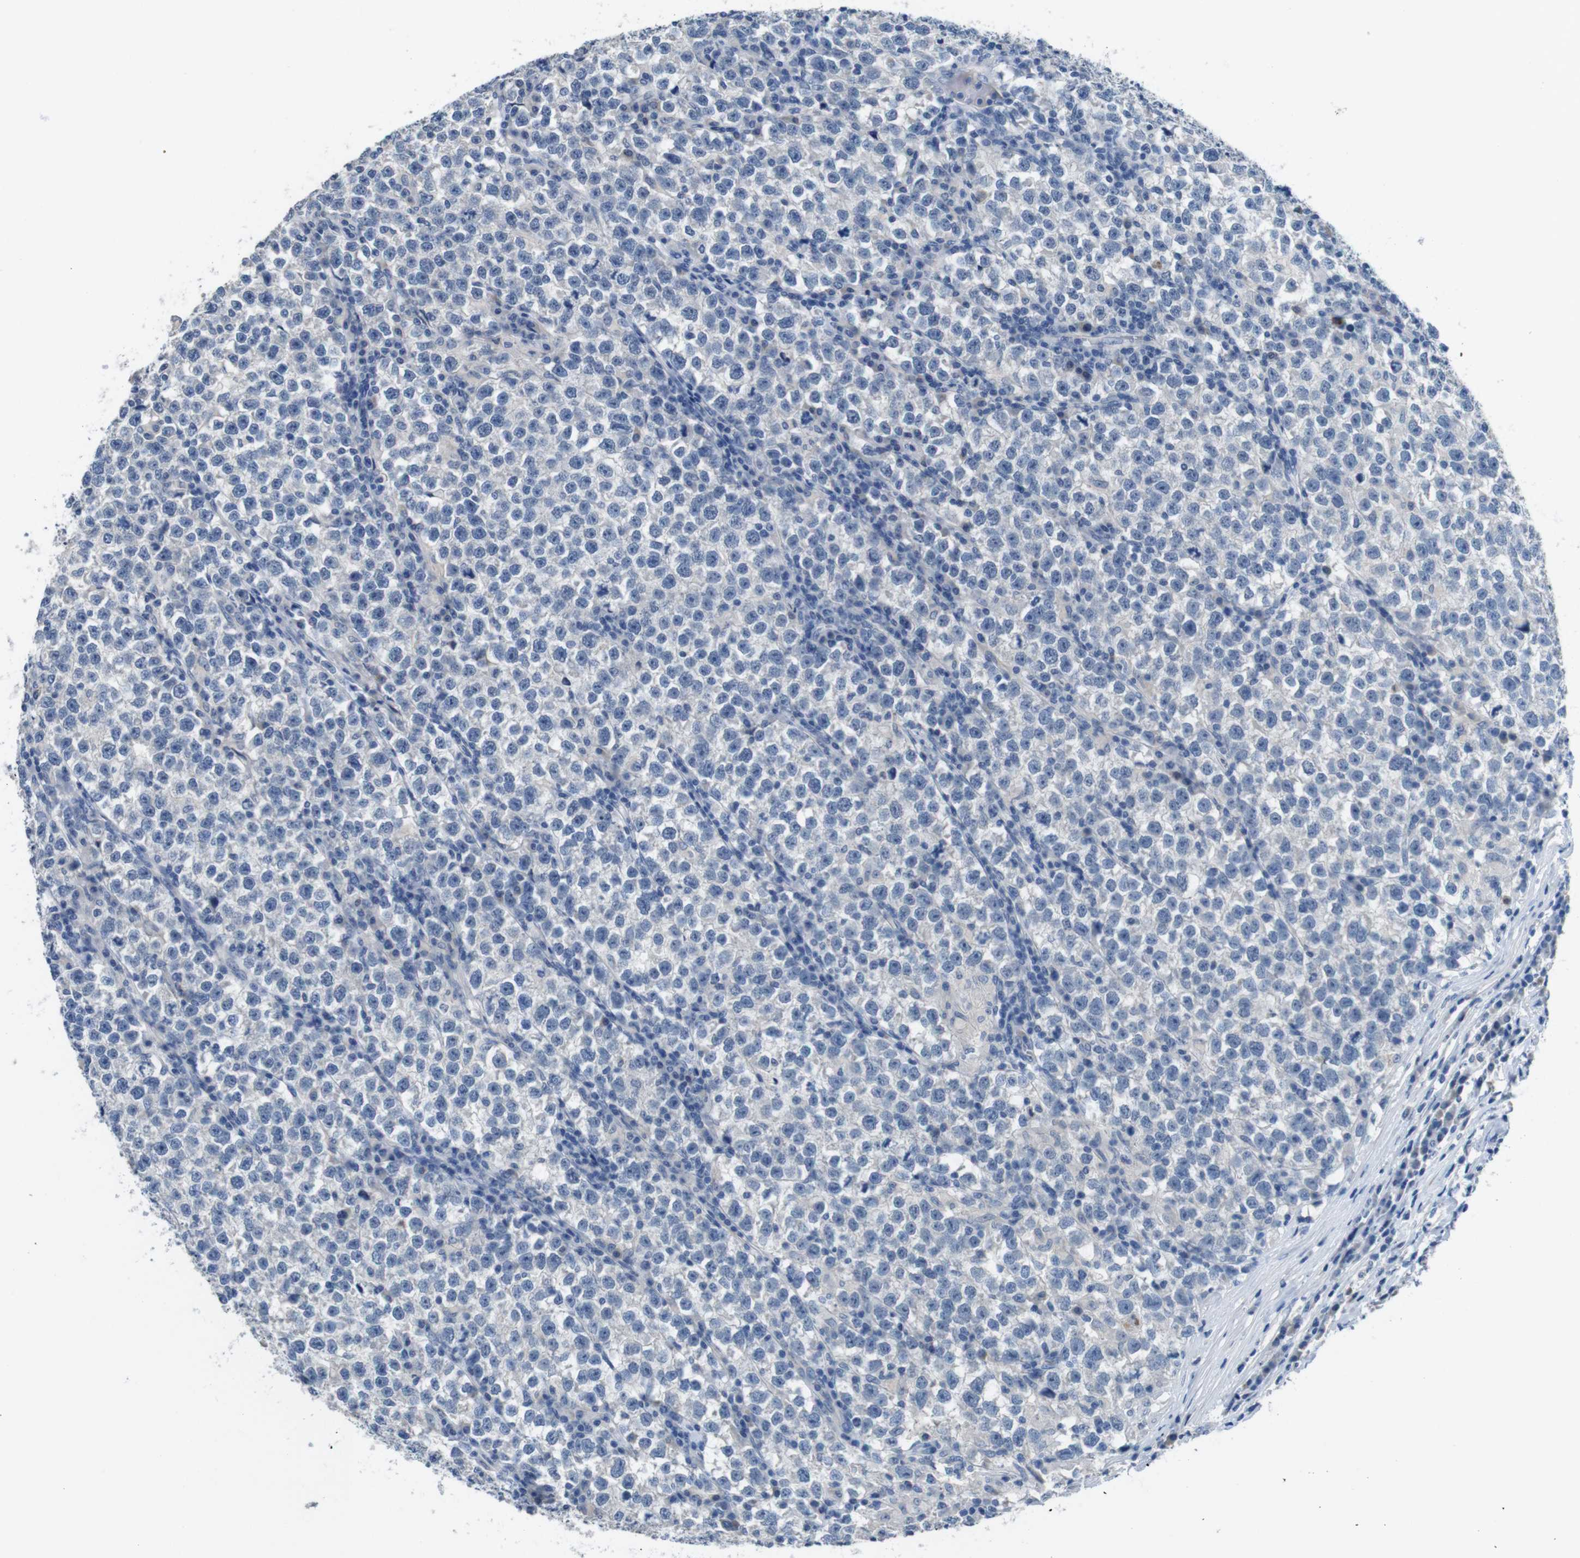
{"staining": {"intensity": "negative", "quantity": "none", "location": "none"}, "tissue": "testis cancer", "cell_type": "Tumor cells", "image_type": "cancer", "snomed": [{"axis": "morphology", "description": "Normal tissue, NOS"}, {"axis": "morphology", "description": "Seminoma, NOS"}, {"axis": "topography", "description": "Testis"}], "caption": "Testis cancer (seminoma) was stained to show a protein in brown. There is no significant expression in tumor cells. (DAB (3,3'-diaminobenzidine) immunohistochemistry, high magnification).", "gene": "SLC2A8", "patient": {"sex": "male", "age": 43}}